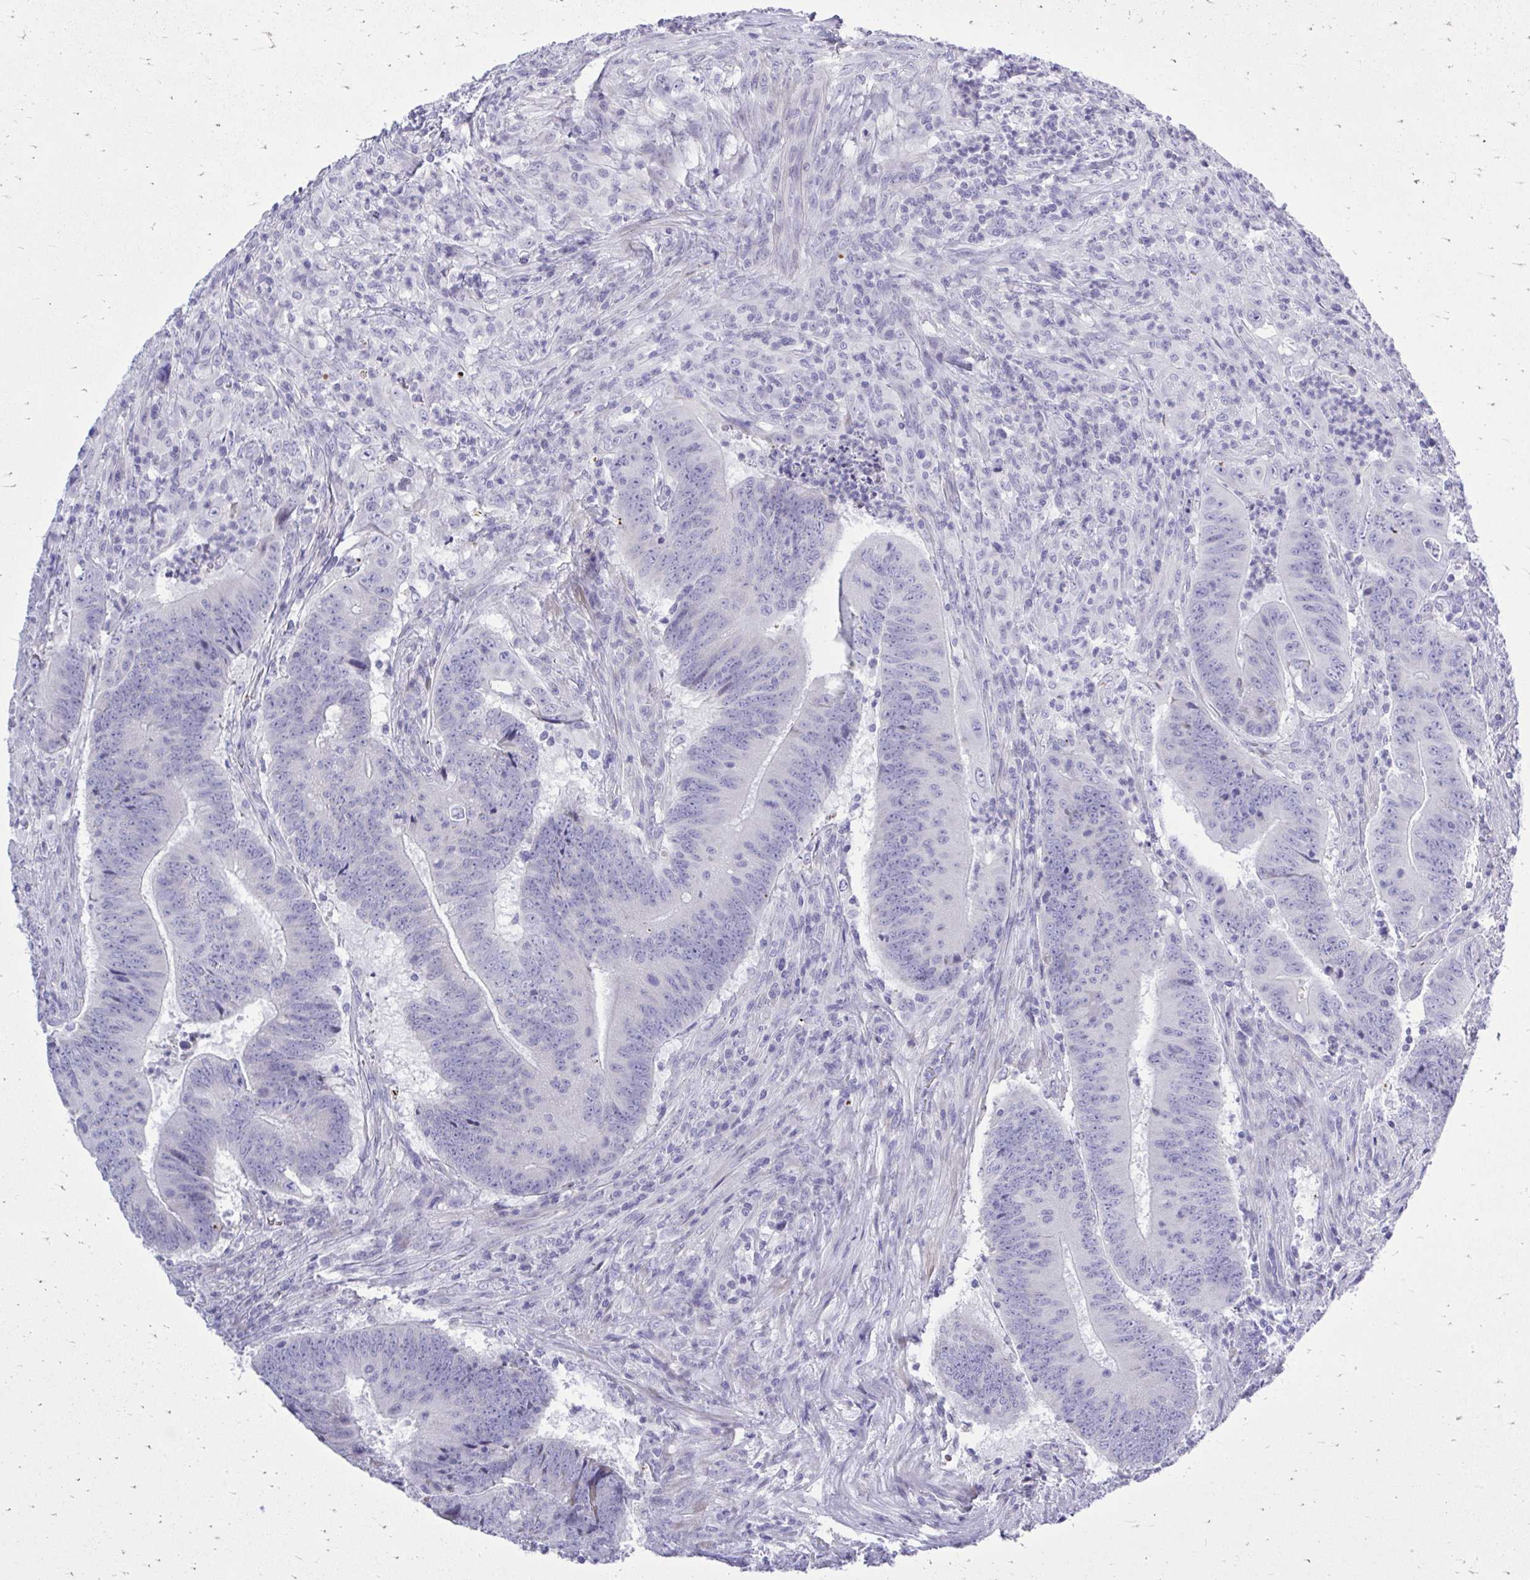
{"staining": {"intensity": "negative", "quantity": "none", "location": "none"}, "tissue": "colorectal cancer", "cell_type": "Tumor cells", "image_type": "cancer", "snomed": [{"axis": "morphology", "description": "Adenocarcinoma, NOS"}, {"axis": "topography", "description": "Colon"}], "caption": "Photomicrograph shows no protein expression in tumor cells of adenocarcinoma (colorectal) tissue.", "gene": "GABRA1", "patient": {"sex": "female", "age": 87}}